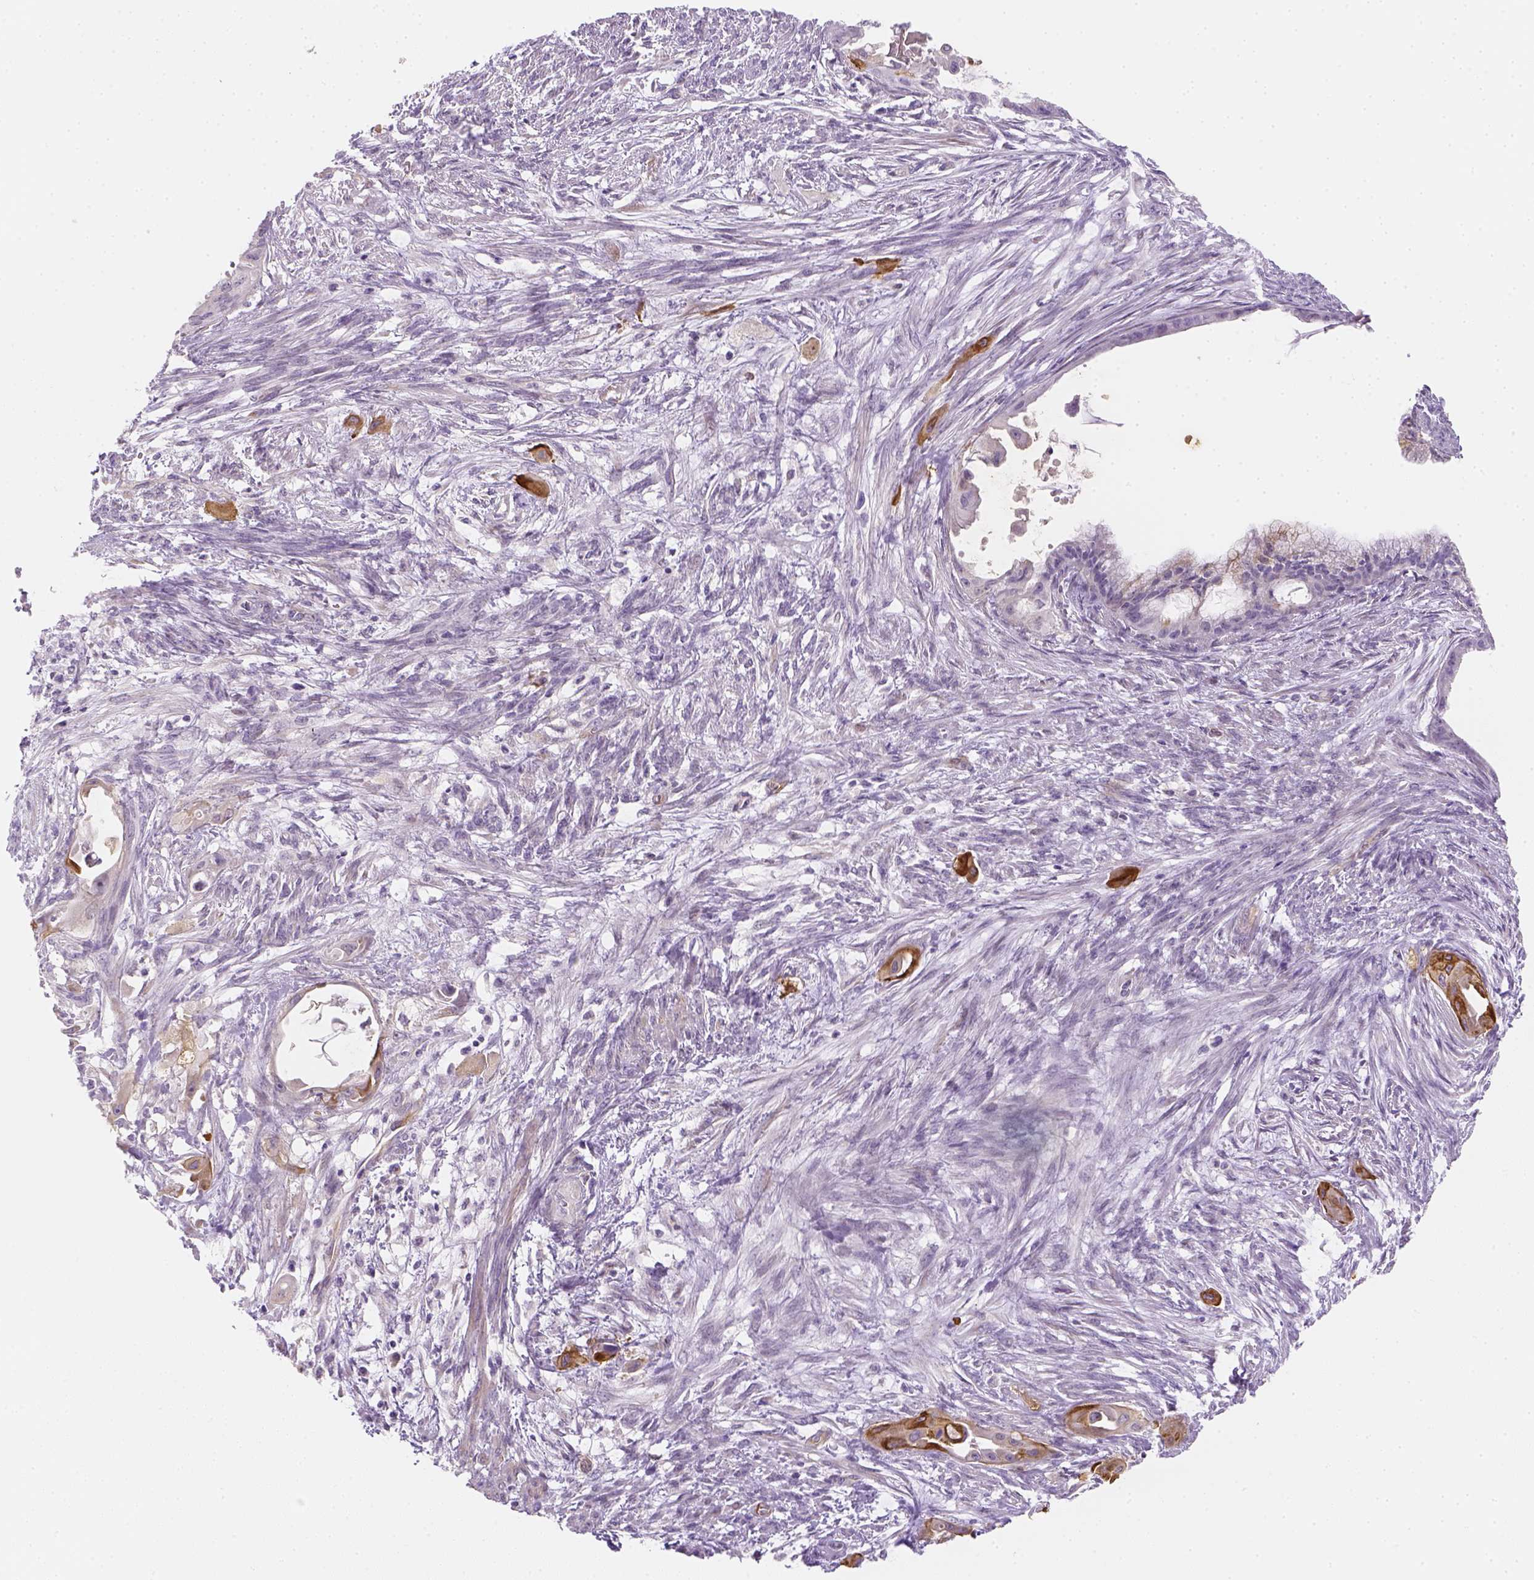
{"staining": {"intensity": "negative", "quantity": "none", "location": "none"}, "tissue": "endometrial cancer", "cell_type": "Tumor cells", "image_type": "cancer", "snomed": [{"axis": "morphology", "description": "Adenocarcinoma, NOS"}, {"axis": "topography", "description": "Endometrium"}], "caption": "This is an IHC photomicrograph of endometrial cancer. There is no expression in tumor cells.", "gene": "CACNB1", "patient": {"sex": "female", "age": 86}}